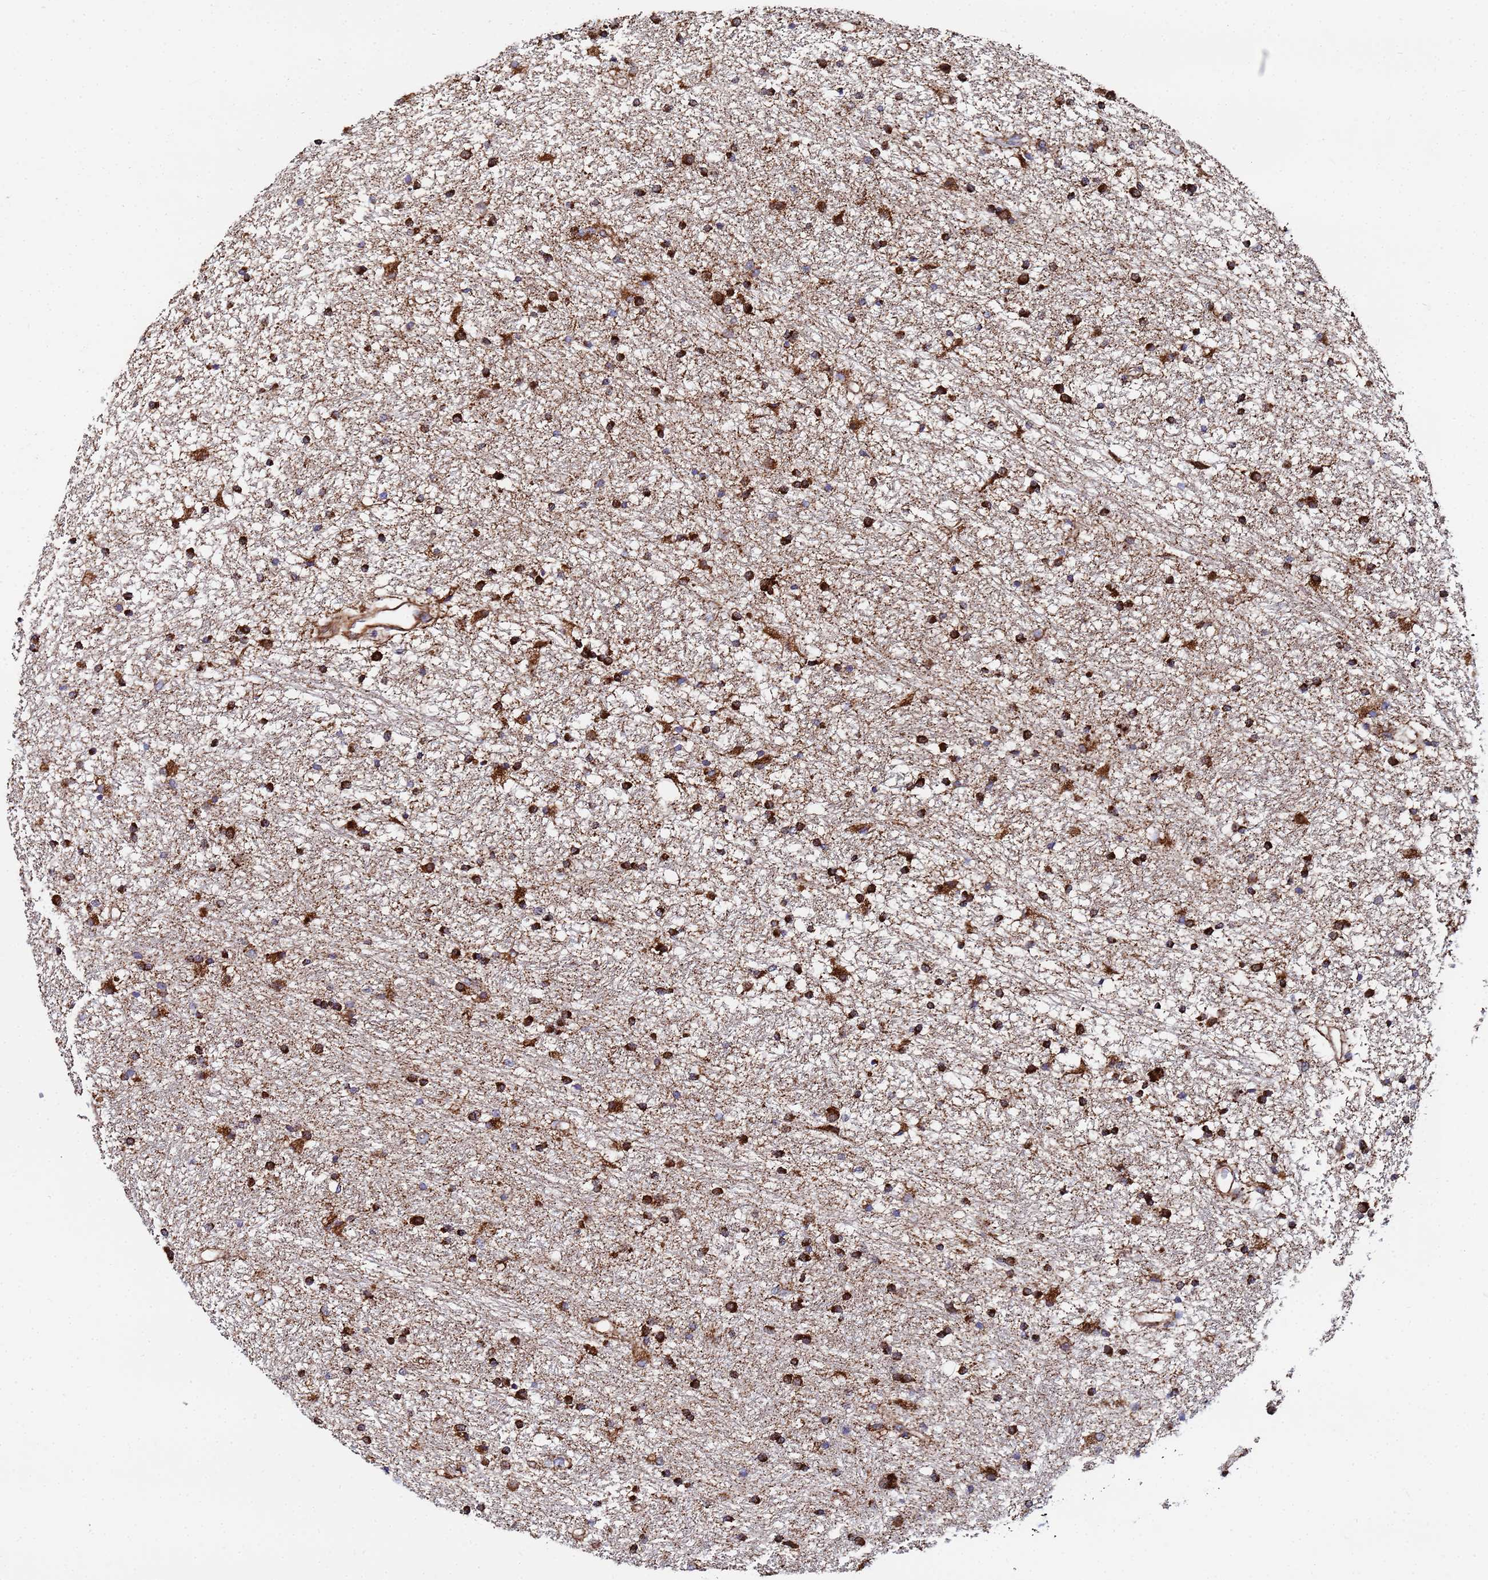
{"staining": {"intensity": "strong", "quantity": ">75%", "location": "cytoplasmic/membranous"}, "tissue": "glioma", "cell_type": "Tumor cells", "image_type": "cancer", "snomed": [{"axis": "morphology", "description": "Glioma, malignant, High grade"}, {"axis": "topography", "description": "Brain"}], "caption": "A photomicrograph of glioma stained for a protein shows strong cytoplasmic/membranous brown staining in tumor cells.", "gene": "FAHD2A", "patient": {"sex": "male", "age": 77}}